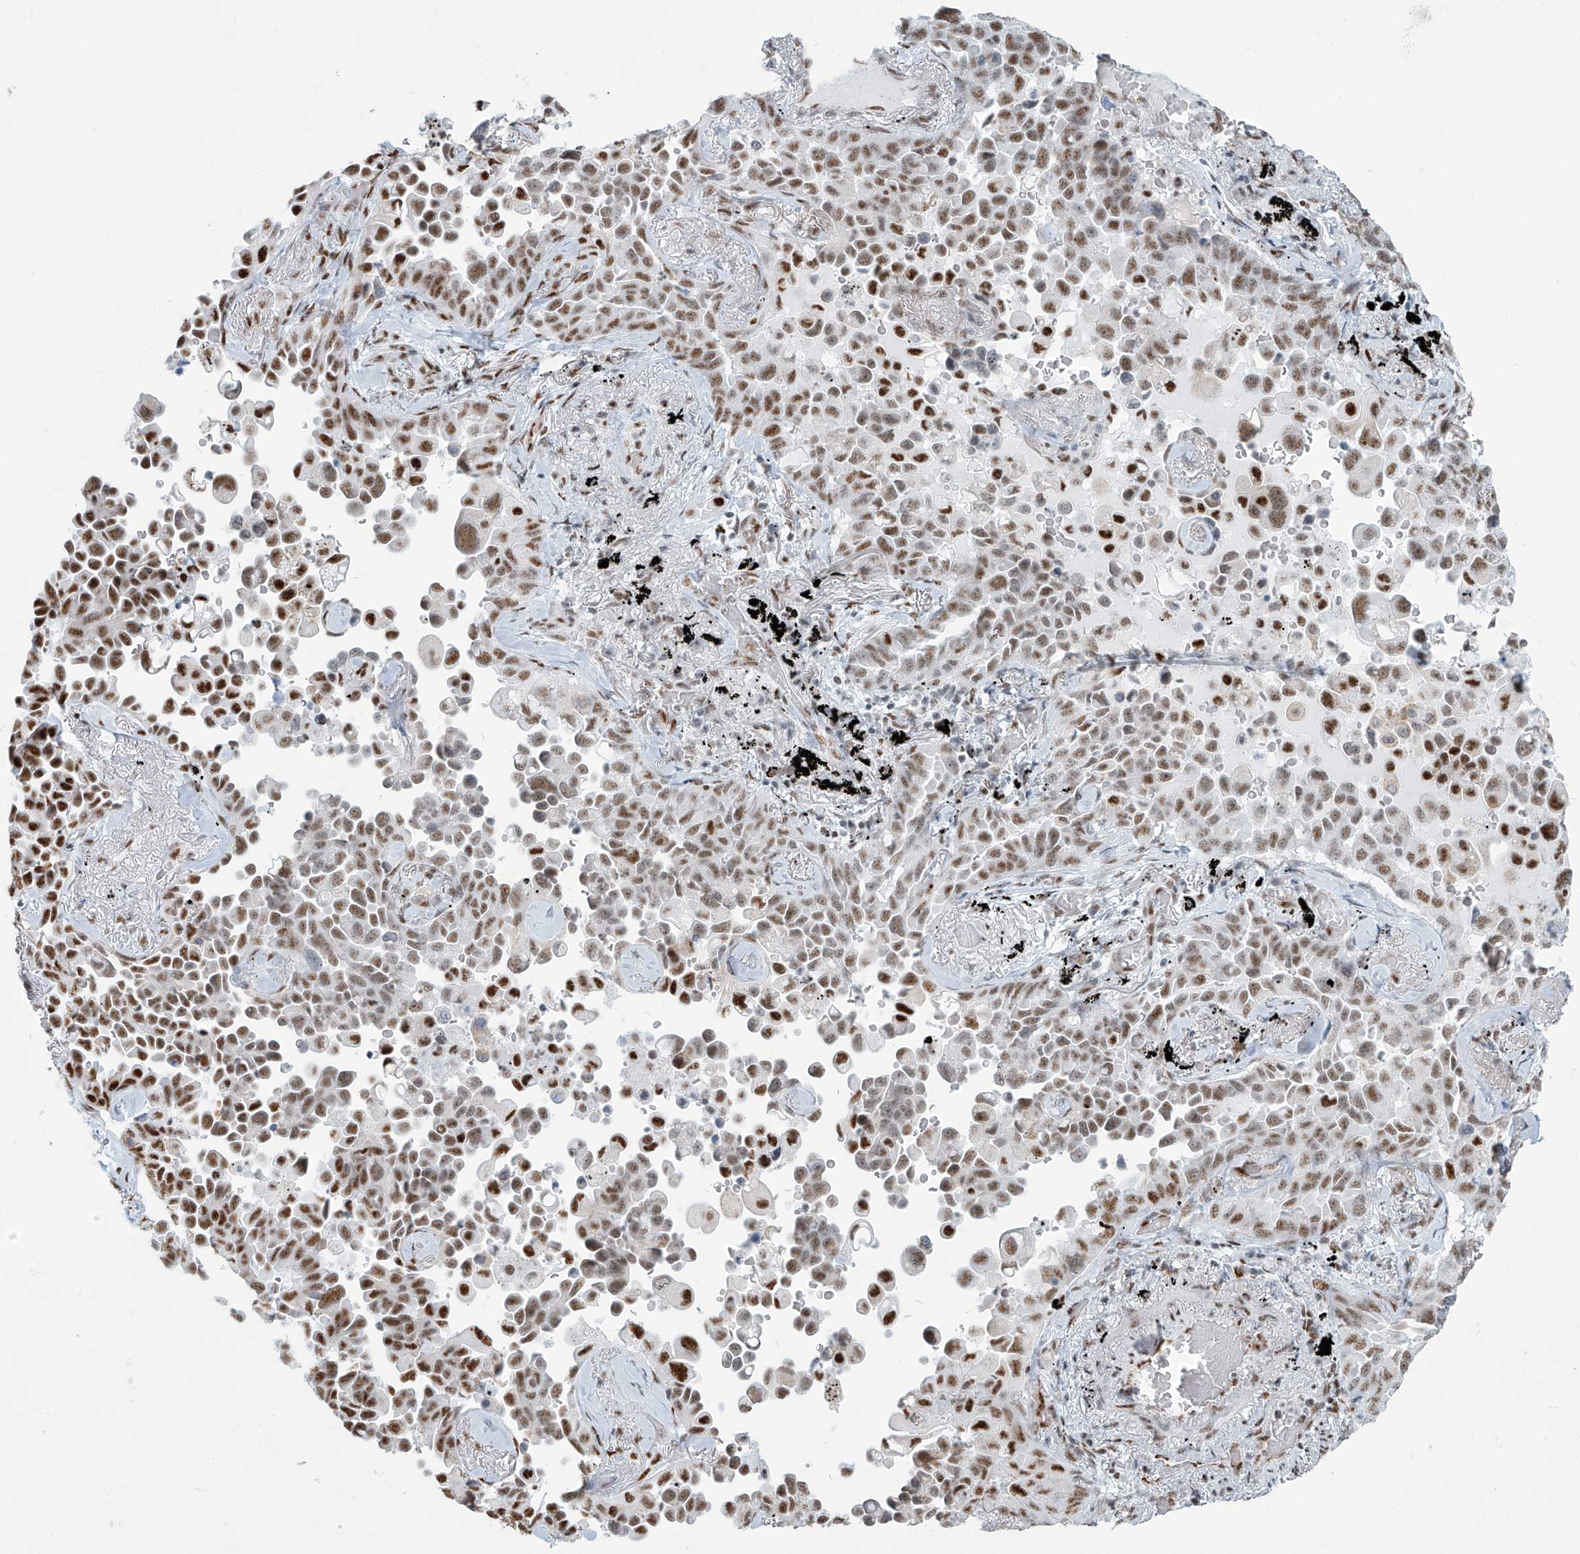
{"staining": {"intensity": "moderate", "quantity": "25%-75%", "location": "nuclear"}, "tissue": "lung cancer", "cell_type": "Tumor cells", "image_type": "cancer", "snomed": [{"axis": "morphology", "description": "Adenocarcinoma, NOS"}, {"axis": "topography", "description": "Lung"}], "caption": "Tumor cells display medium levels of moderate nuclear staining in about 25%-75% of cells in human lung cancer (adenocarcinoma). The staining is performed using DAB brown chromogen to label protein expression. The nuclei are counter-stained blue using hematoxylin.", "gene": "SARNP", "patient": {"sex": "female", "age": 67}}